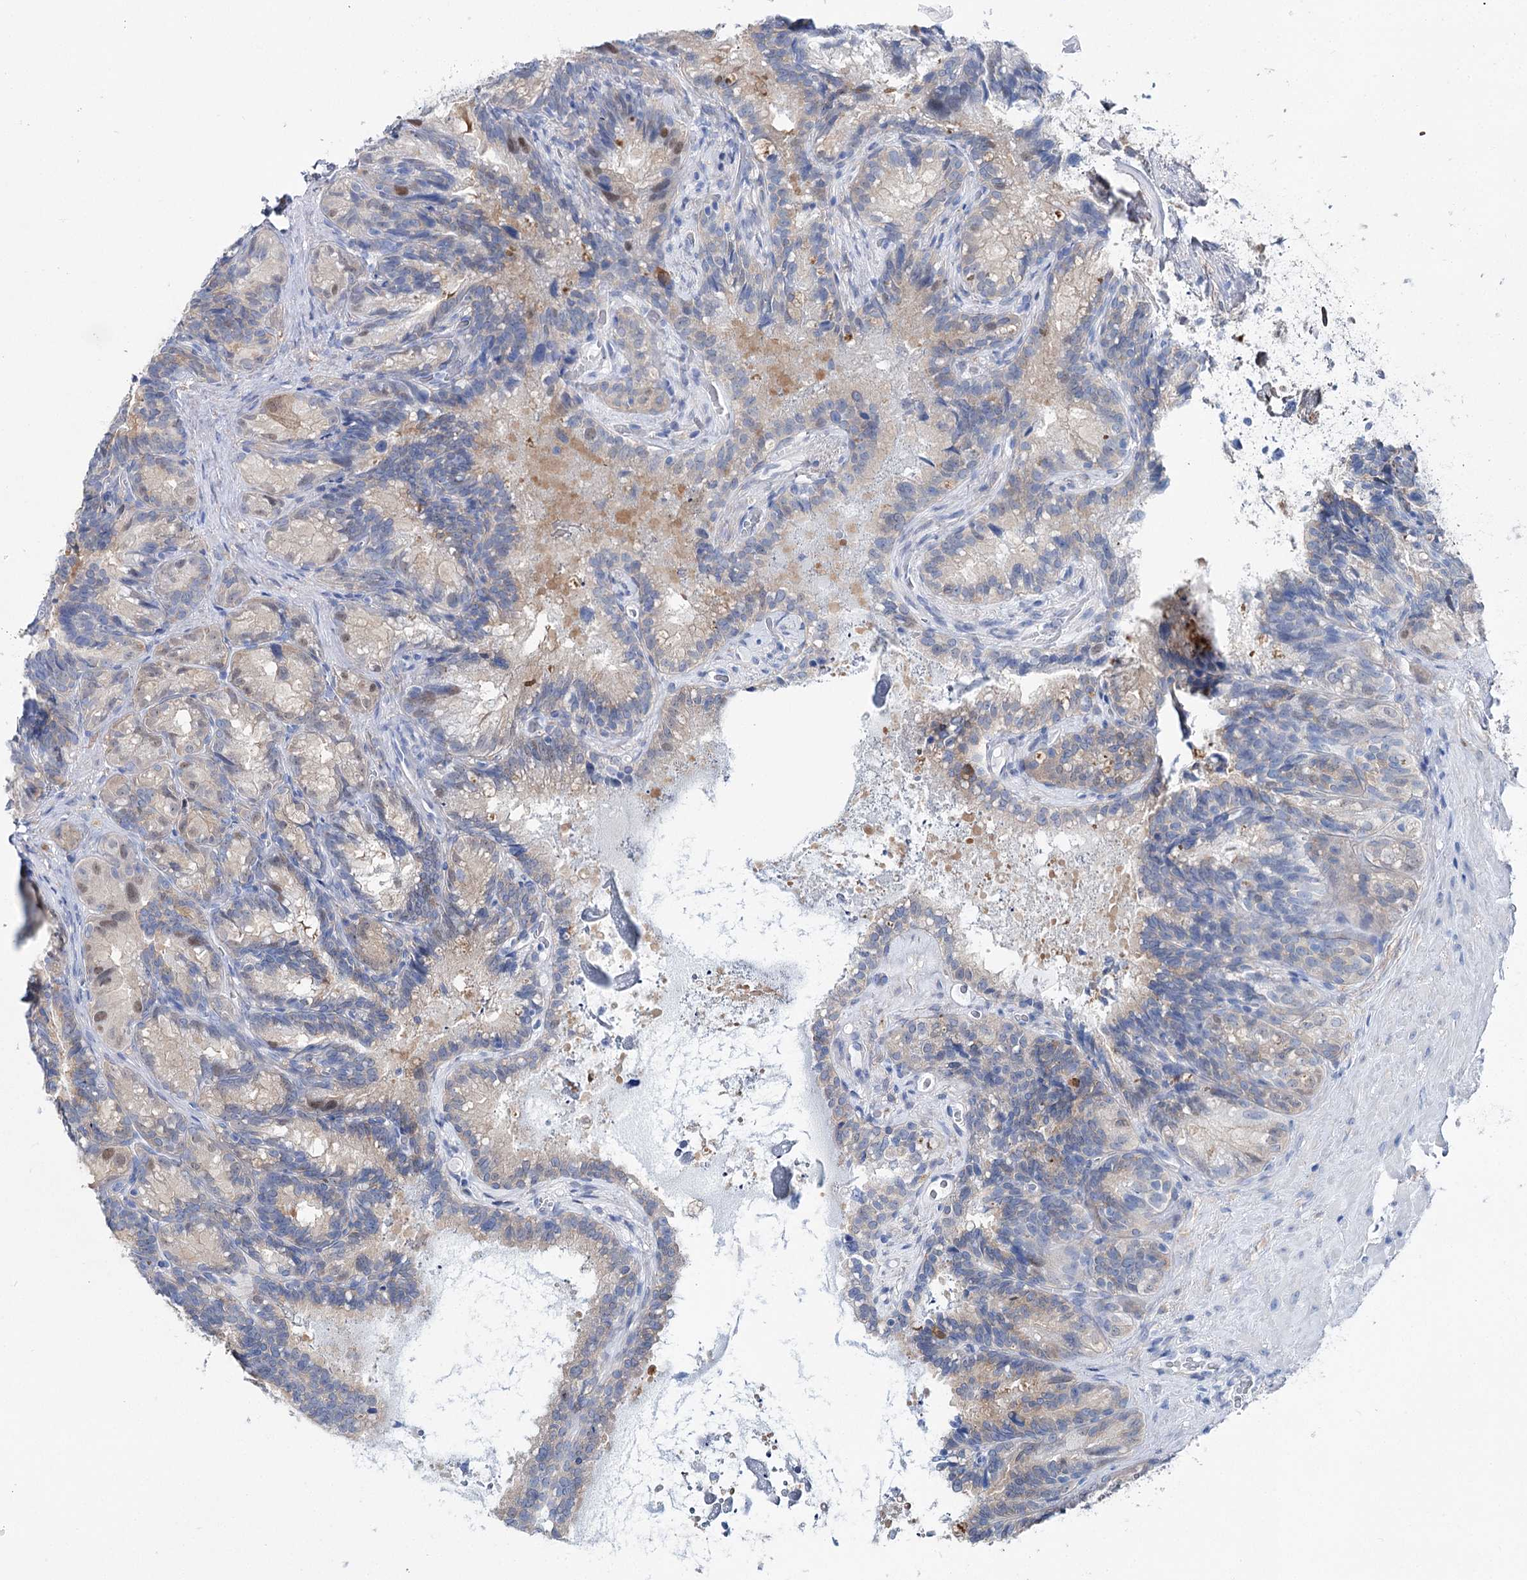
{"staining": {"intensity": "moderate", "quantity": "25%-75%", "location": "nuclear"}, "tissue": "seminal vesicle", "cell_type": "Glandular cells", "image_type": "normal", "snomed": [{"axis": "morphology", "description": "Normal tissue, NOS"}, {"axis": "topography", "description": "Seminal veicle"}], "caption": "Seminal vesicle stained with IHC reveals moderate nuclear expression in about 25%-75% of glandular cells.", "gene": "UGDH", "patient": {"sex": "male", "age": 60}}